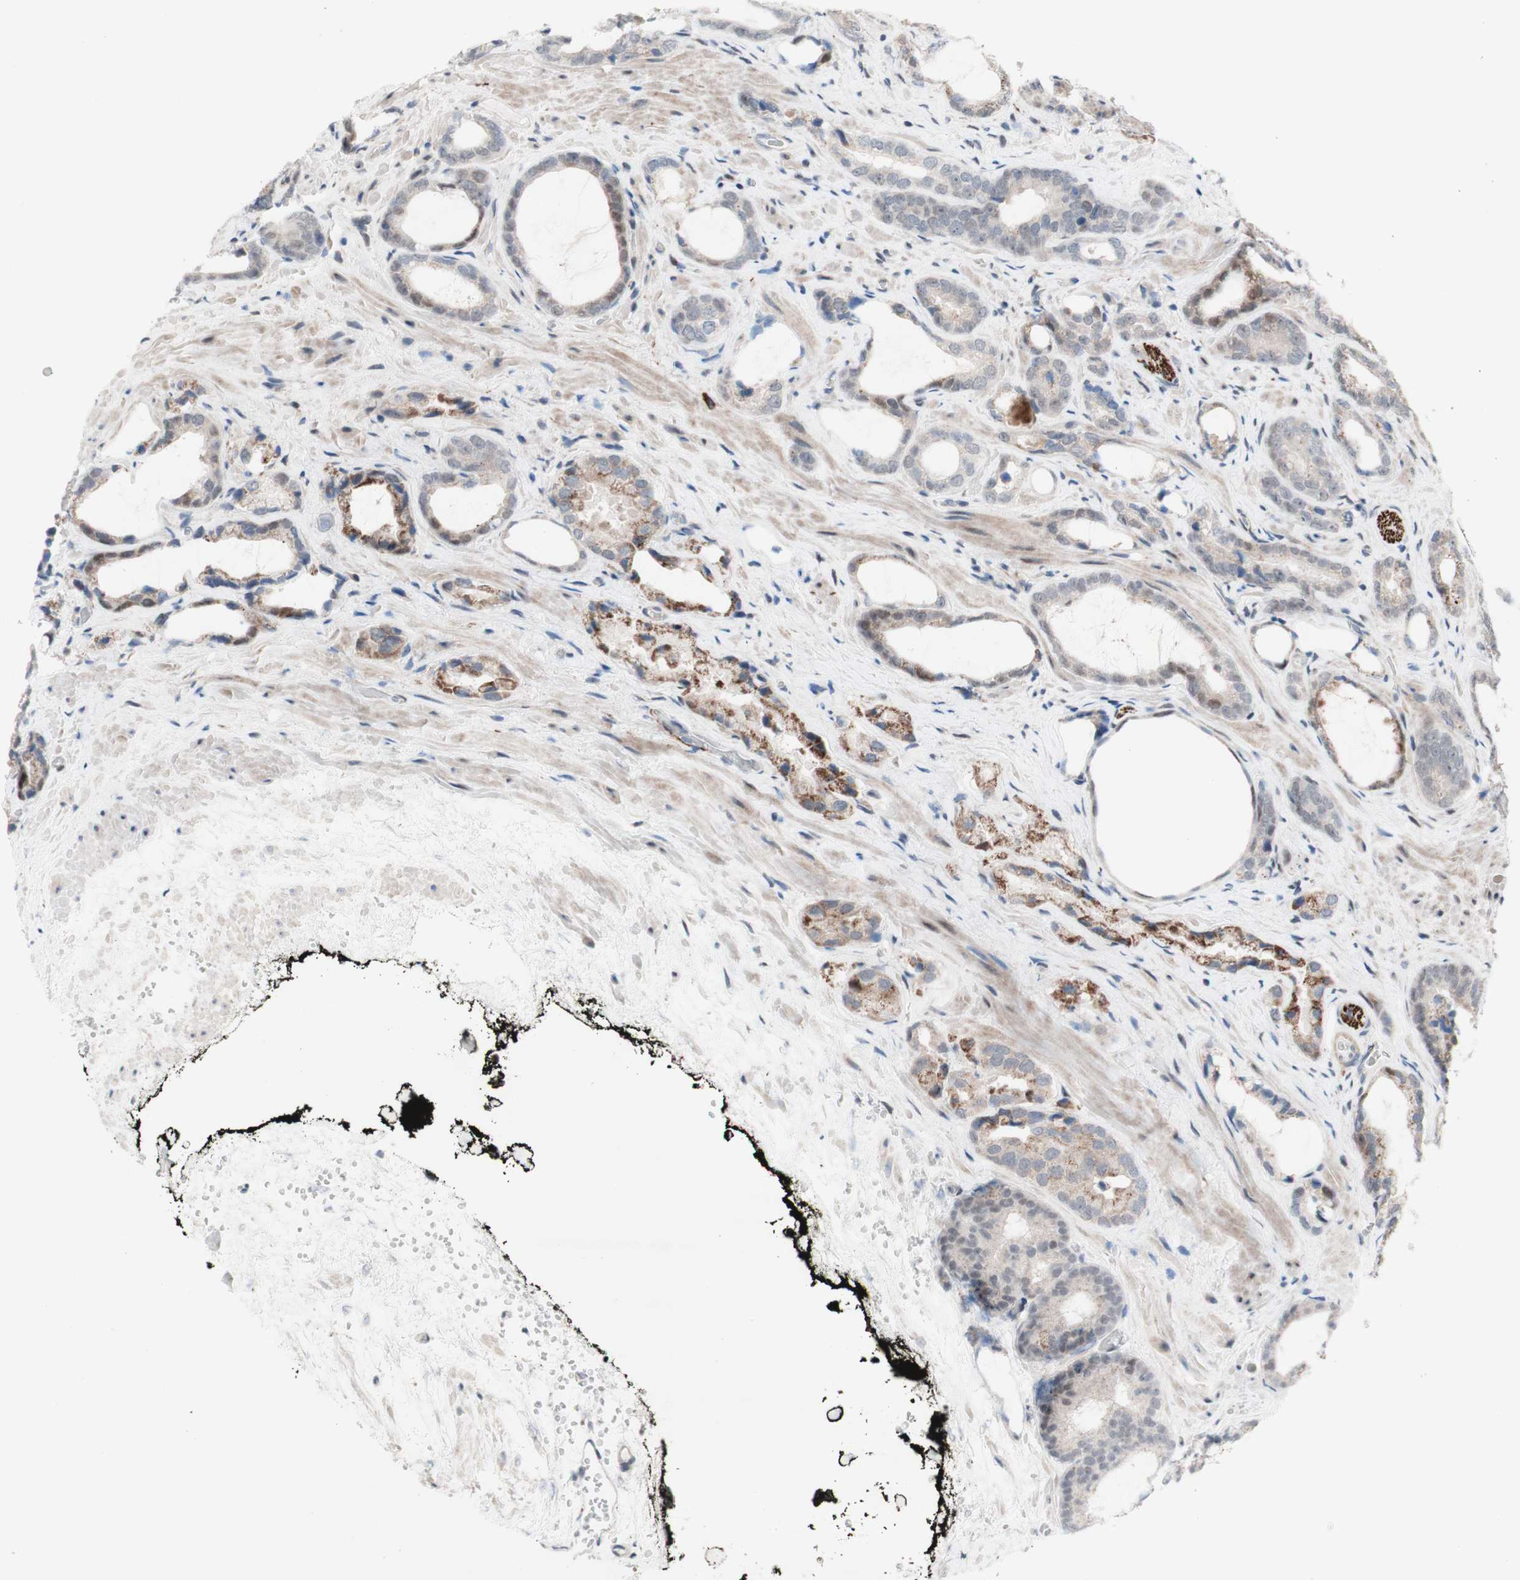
{"staining": {"intensity": "weak", "quantity": "<25%", "location": "cytoplasmic/membranous"}, "tissue": "prostate cancer", "cell_type": "Tumor cells", "image_type": "cancer", "snomed": [{"axis": "morphology", "description": "Adenocarcinoma, Low grade"}, {"axis": "topography", "description": "Prostate"}], "caption": "Tumor cells are negative for brown protein staining in adenocarcinoma (low-grade) (prostate).", "gene": "PHTF2", "patient": {"sex": "male", "age": 60}}